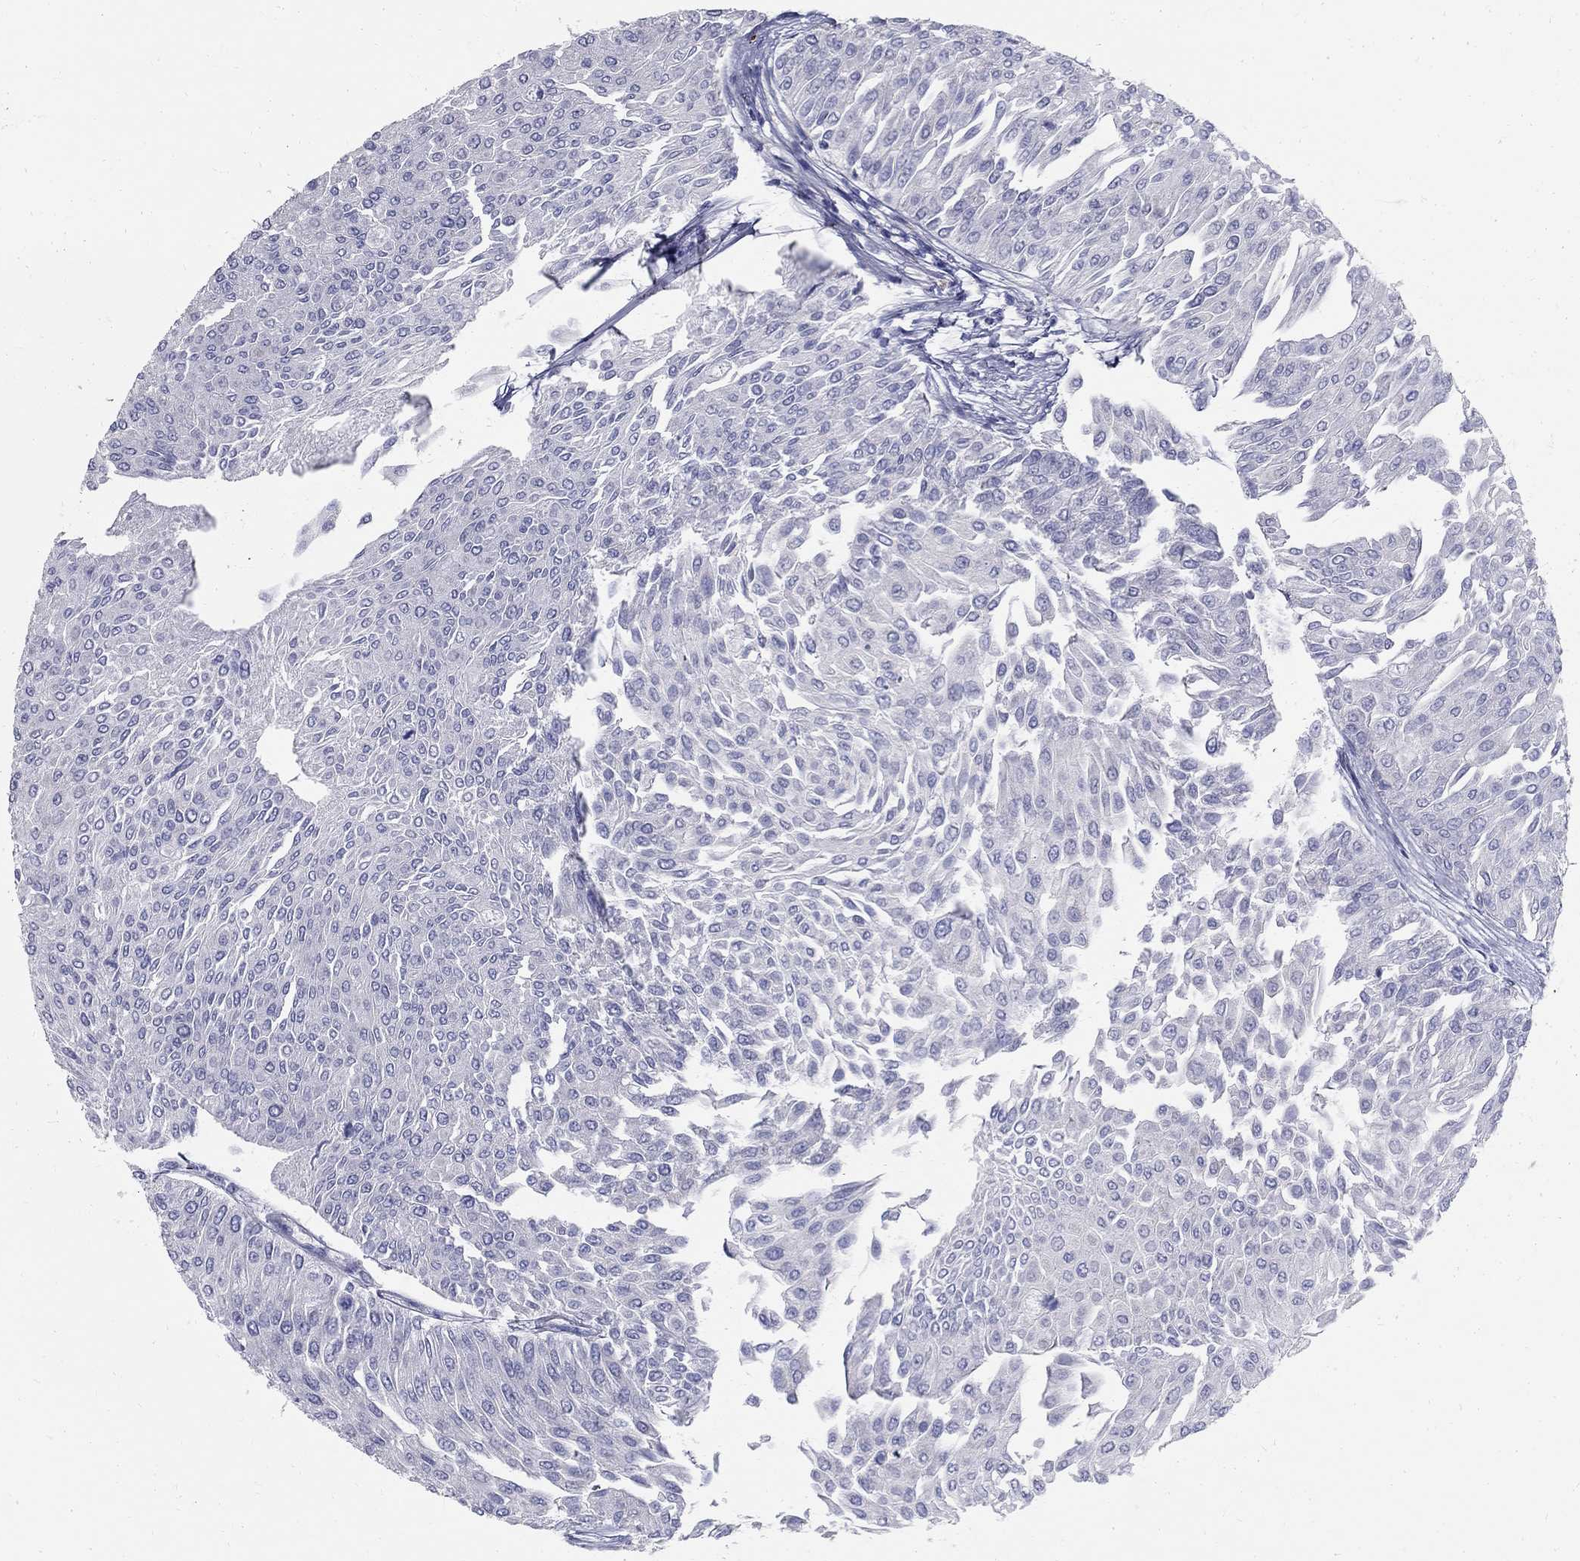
{"staining": {"intensity": "negative", "quantity": "none", "location": "none"}, "tissue": "urothelial cancer", "cell_type": "Tumor cells", "image_type": "cancer", "snomed": [{"axis": "morphology", "description": "Urothelial carcinoma, Low grade"}, {"axis": "topography", "description": "Urinary bladder"}], "caption": "A micrograph of human urothelial cancer is negative for staining in tumor cells. The staining is performed using DAB (3,3'-diaminobenzidine) brown chromogen with nuclei counter-stained in using hematoxylin.", "gene": "TGM4", "patient": {"sex": "male", "age": 67}}